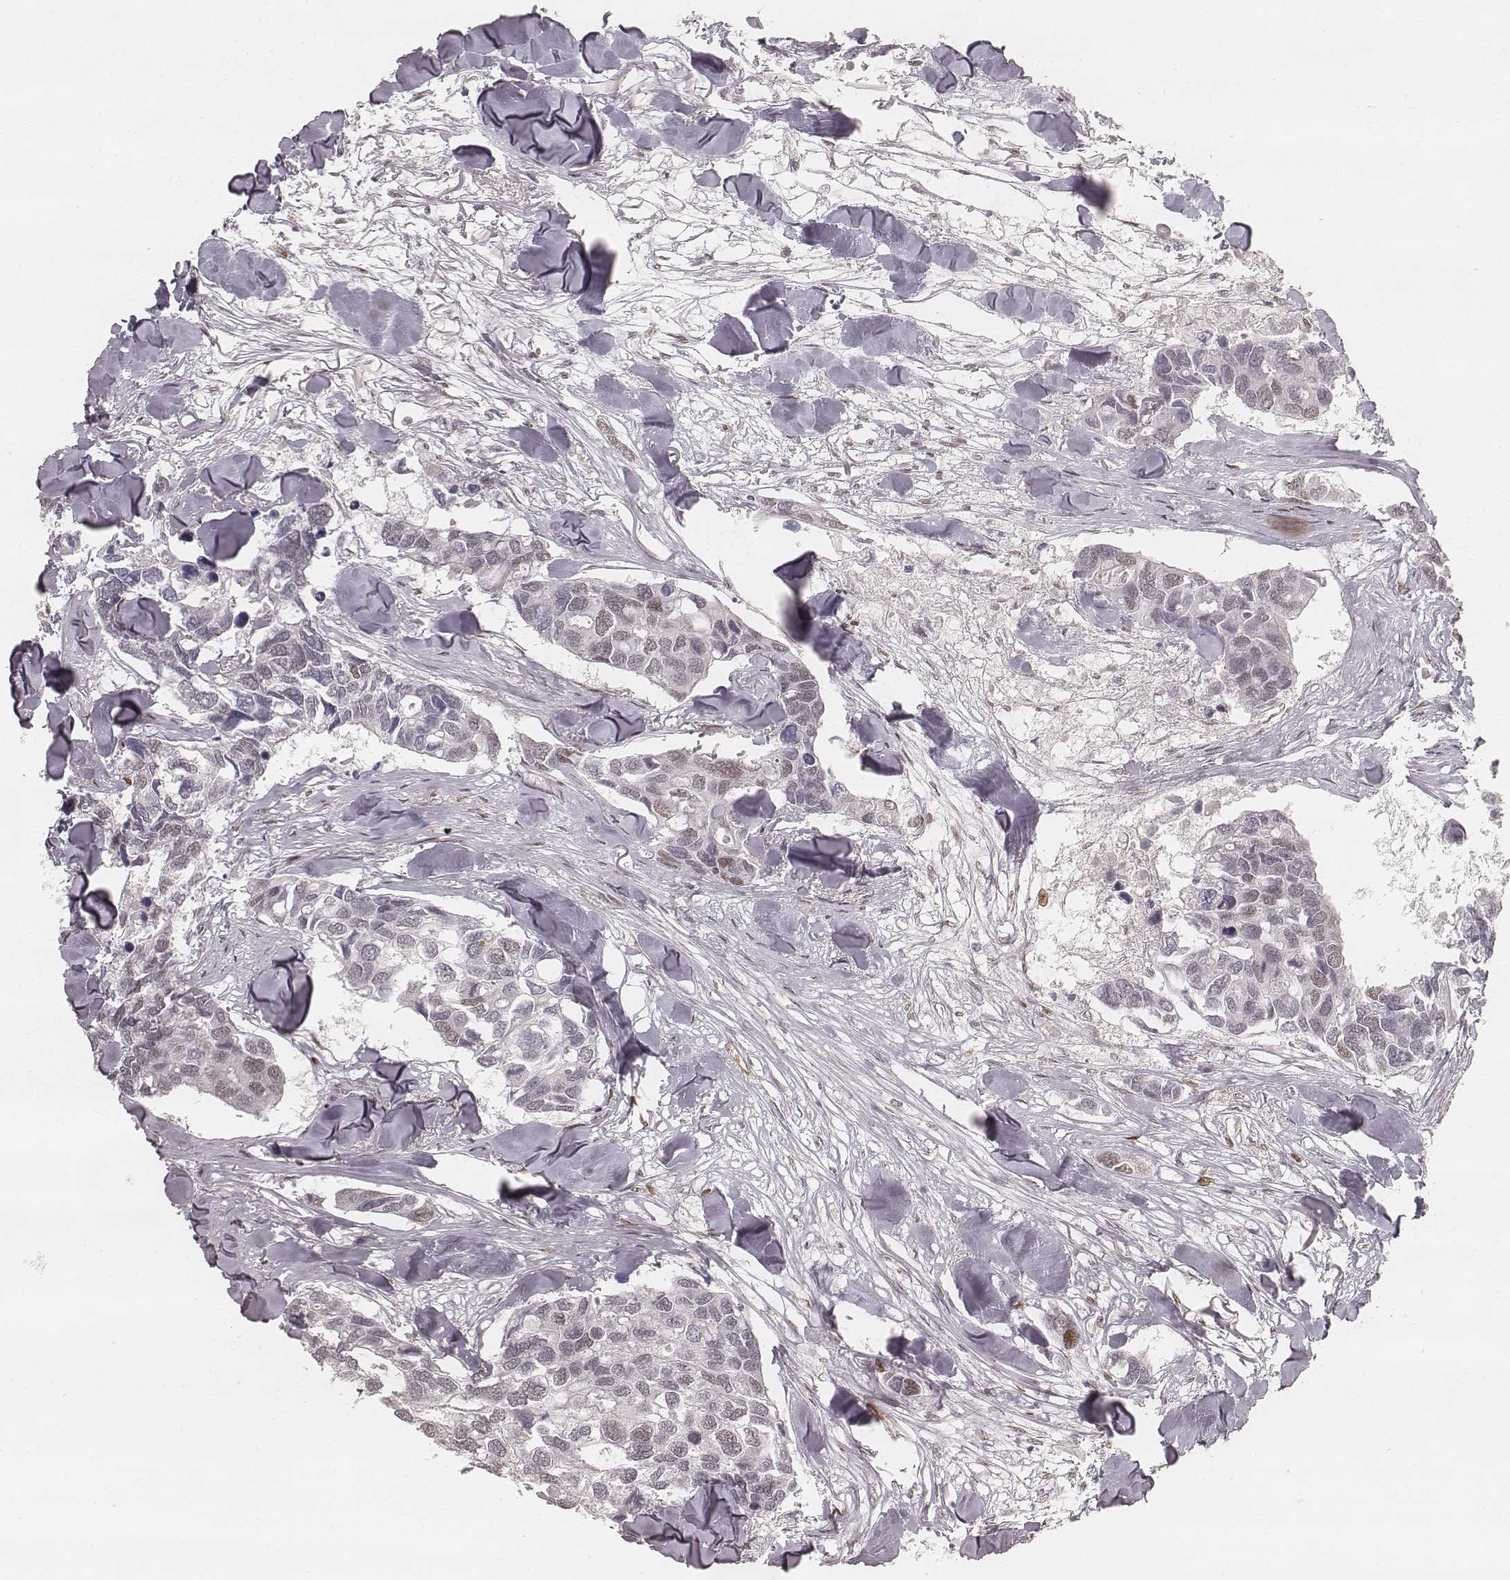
{"staining": {"intensity": "moderate", "quantity": "<25%", "location": "nuclear"}, "tissue": "breast cancer", "cell_type": "Tumor cells", "image_type": "cancer", "snomed": [{"axis": "morphology", "description": "Duct carcinoma"}, {"axis": "topography", "description": "Breast"}], "caption": "Human invasive ductal carcinoma (breast) stained with a brown dye shows moderate nuclear positive staining in approximately <25% of tumor cells.", "gene": "HNRNPC", "patient": {"sex": "female", "age": 83}}